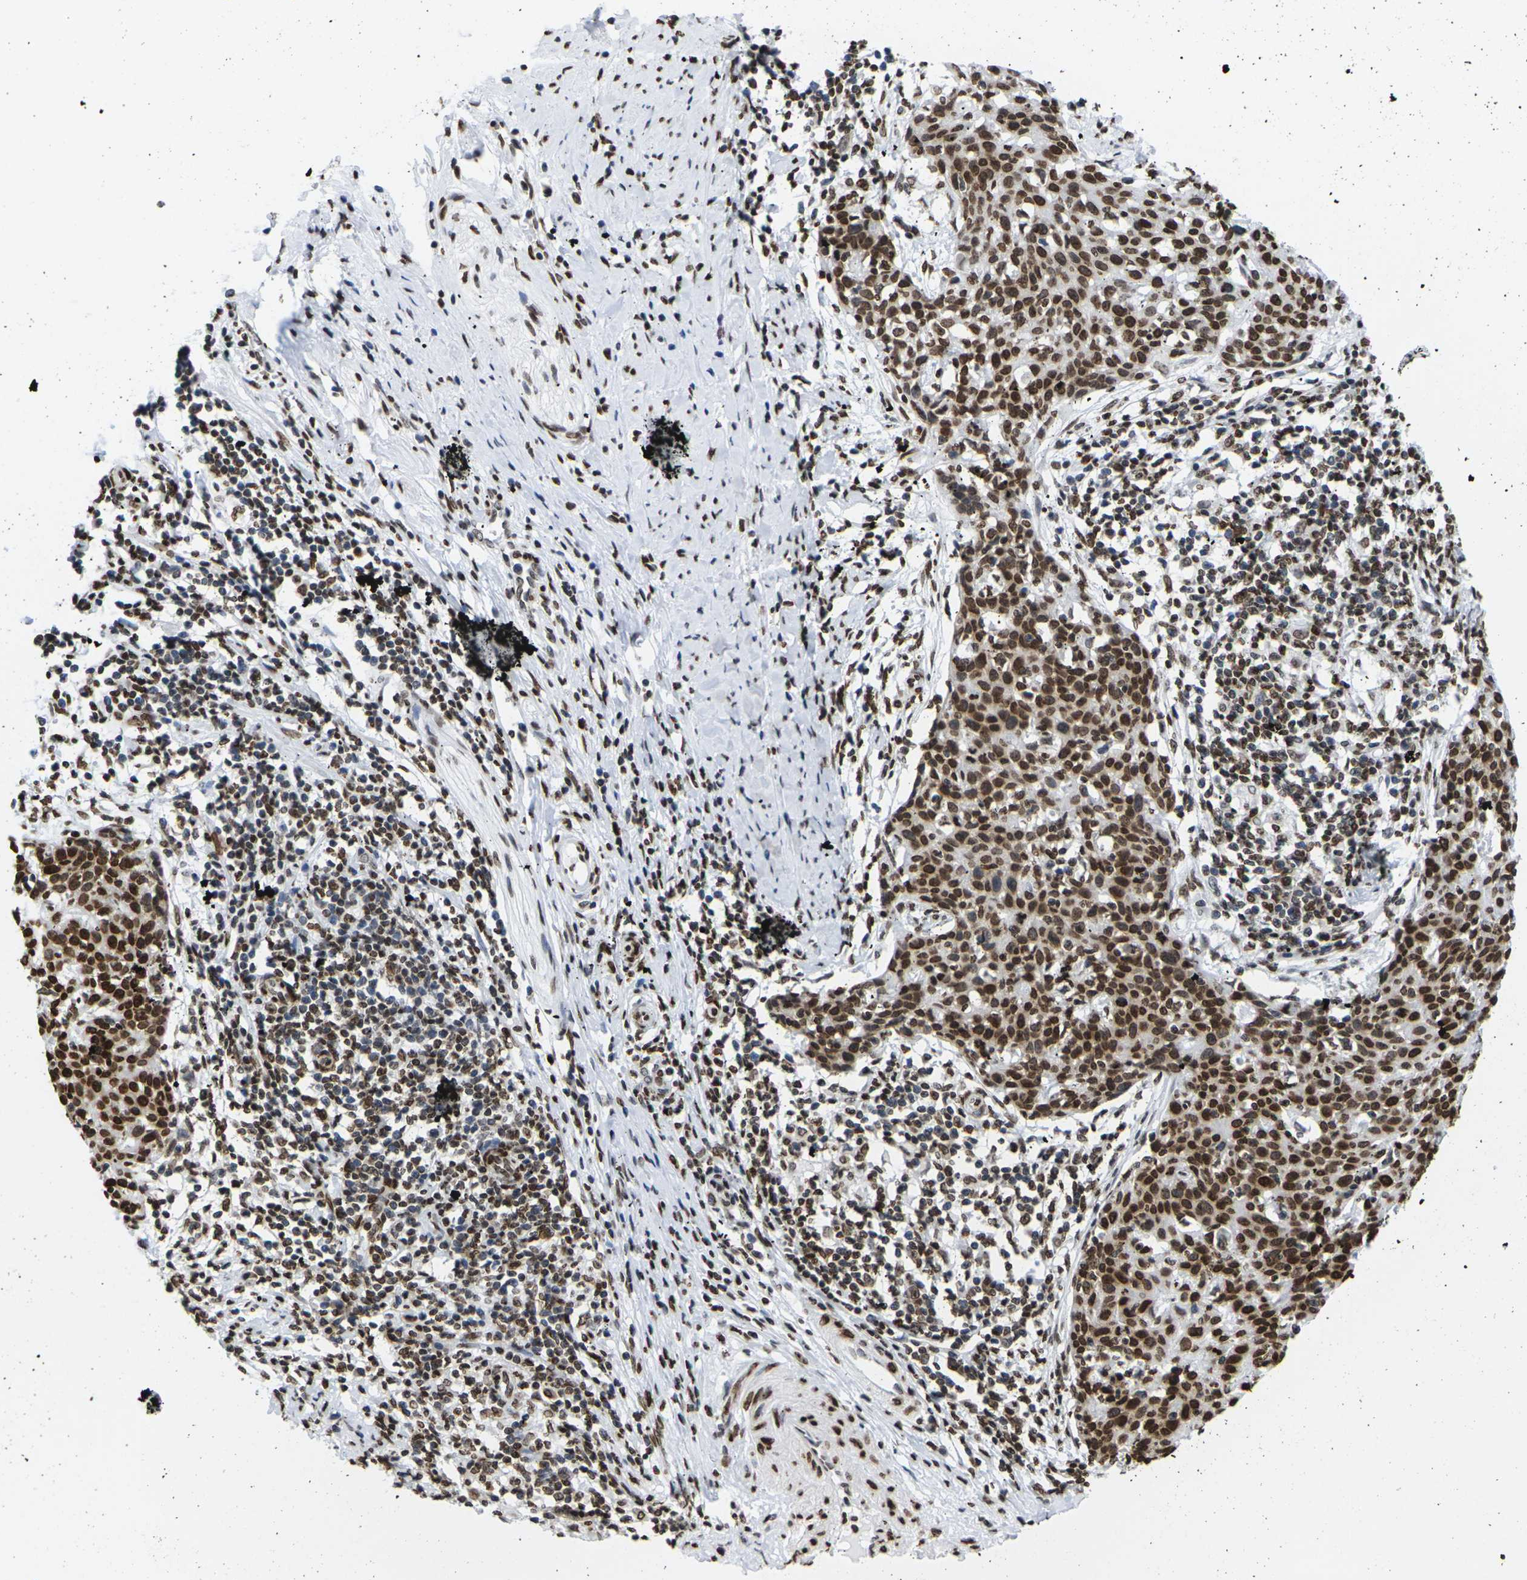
{"staining": {"intensity": "strong", "quantity": ">75%", "location": "cytoplasmic/membranous,nuclear"}, "tissue": "cervical cancer", "cell_type": "Tumor cells", "image_type": "cancer", "snomed": [{"axis": "morphology", "description": "Squamous cell carcinoma, NOS"}, {"axis": "topography", "description": "Cervix"}], "caption": "DAB (3,3'-diaminobenzidine) immunohistochemical staining of human squamous cell carcinoma (cervical) displays strong cytoplasmic/membranous and nuclear protein staining in approximately >75% of tumor cells.", "gene": "H2AC21", "patient": {"sex": "female", "age": 38}}